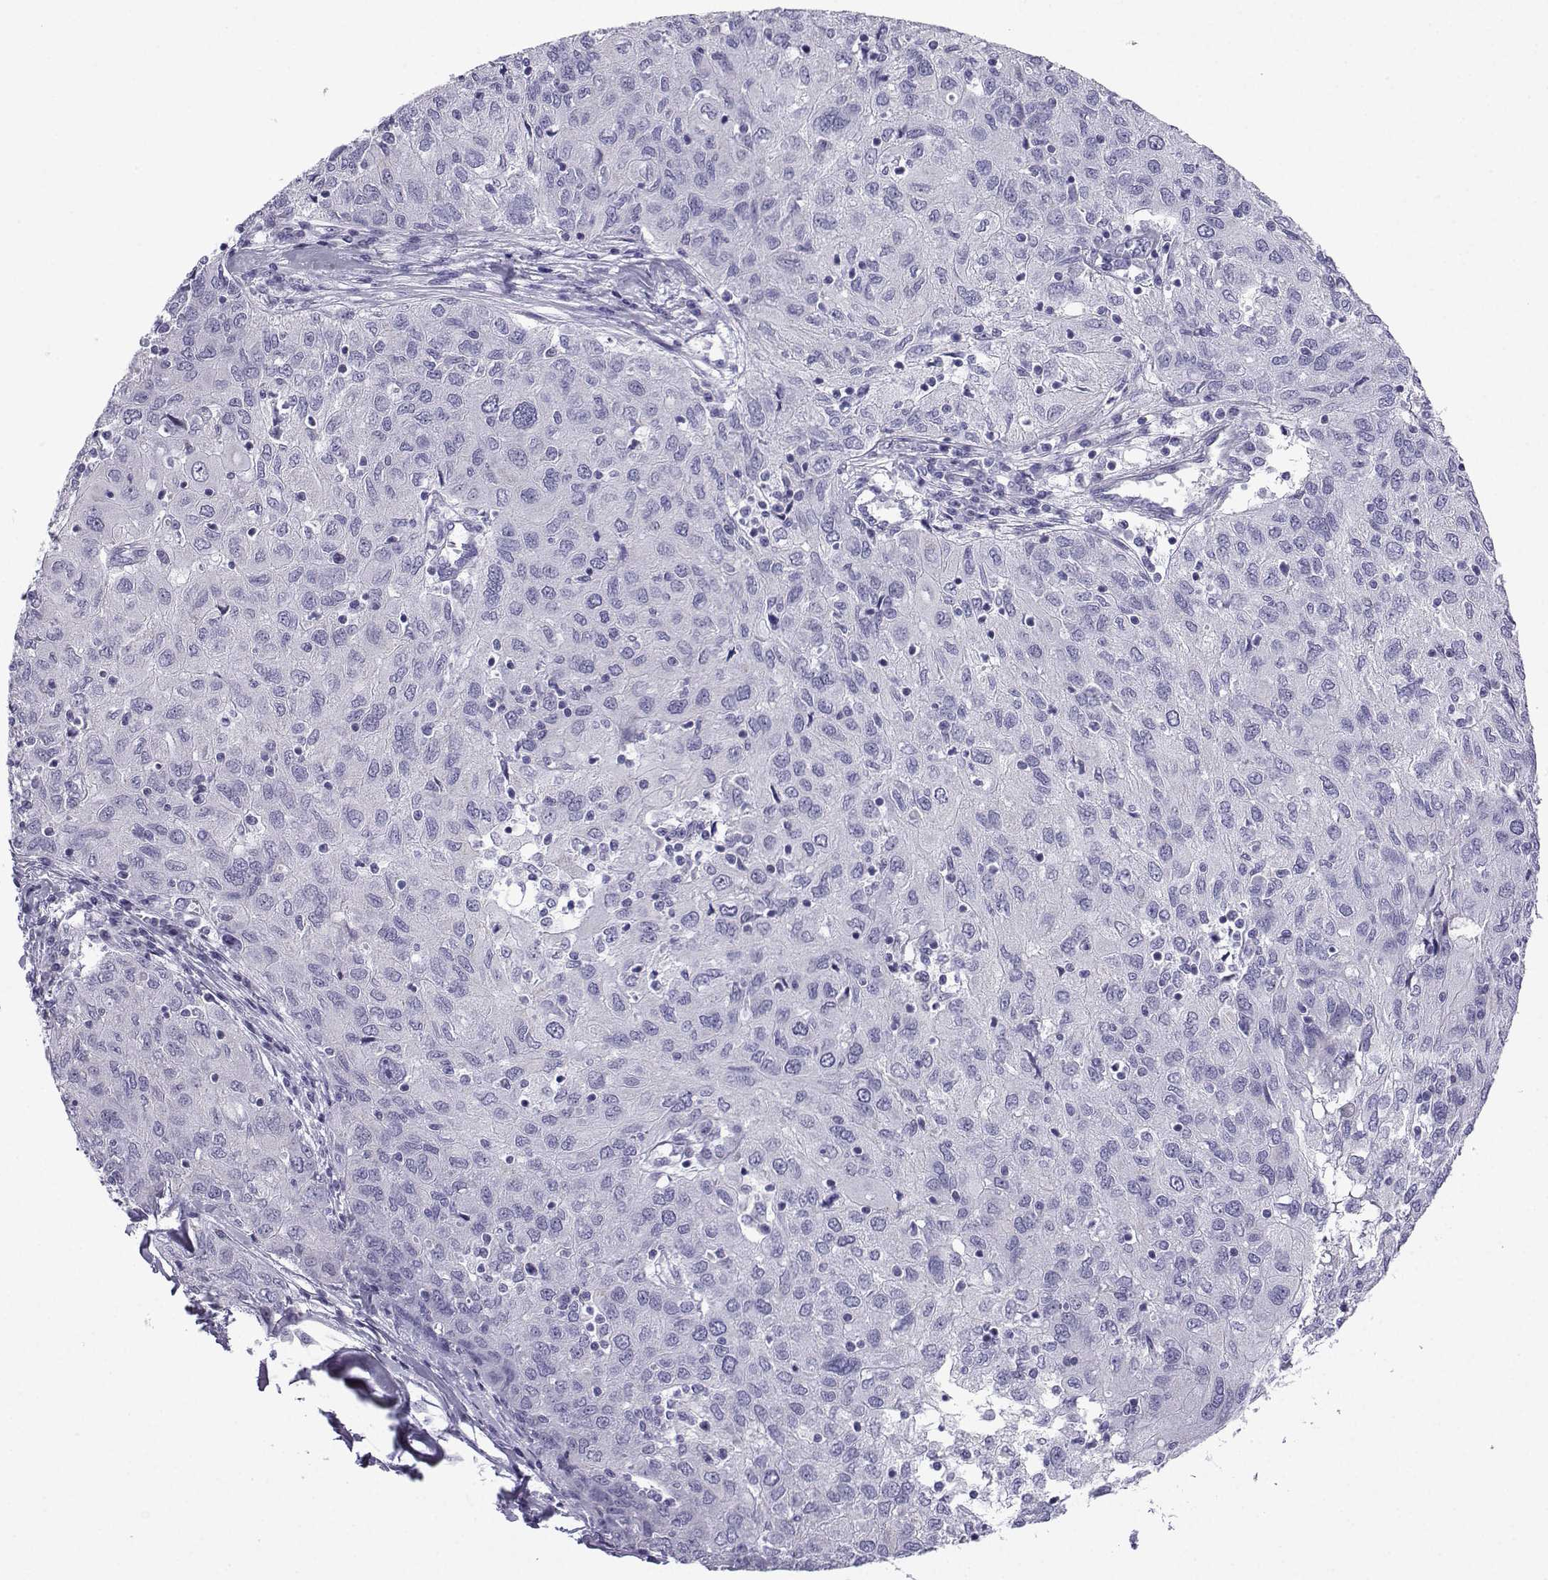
{"staining": {"intensity": "negative", "quantity": "none", "location": "none"}, "tissue": "ovarian cancer", "cell_type": "Tumor cells", "image_type": "cancer", "snomed": [{"axis": "morphology", "description": "Carcinoma, endometroid"}, {"axis": "topography", "description": "Ovary"}], "caption": "A micrograph of human ovarian endometroid carcinoma is negative for staining in tumor cells.", "gene": "ACRBP", "patient": {"sex": "female", "age": 50}}